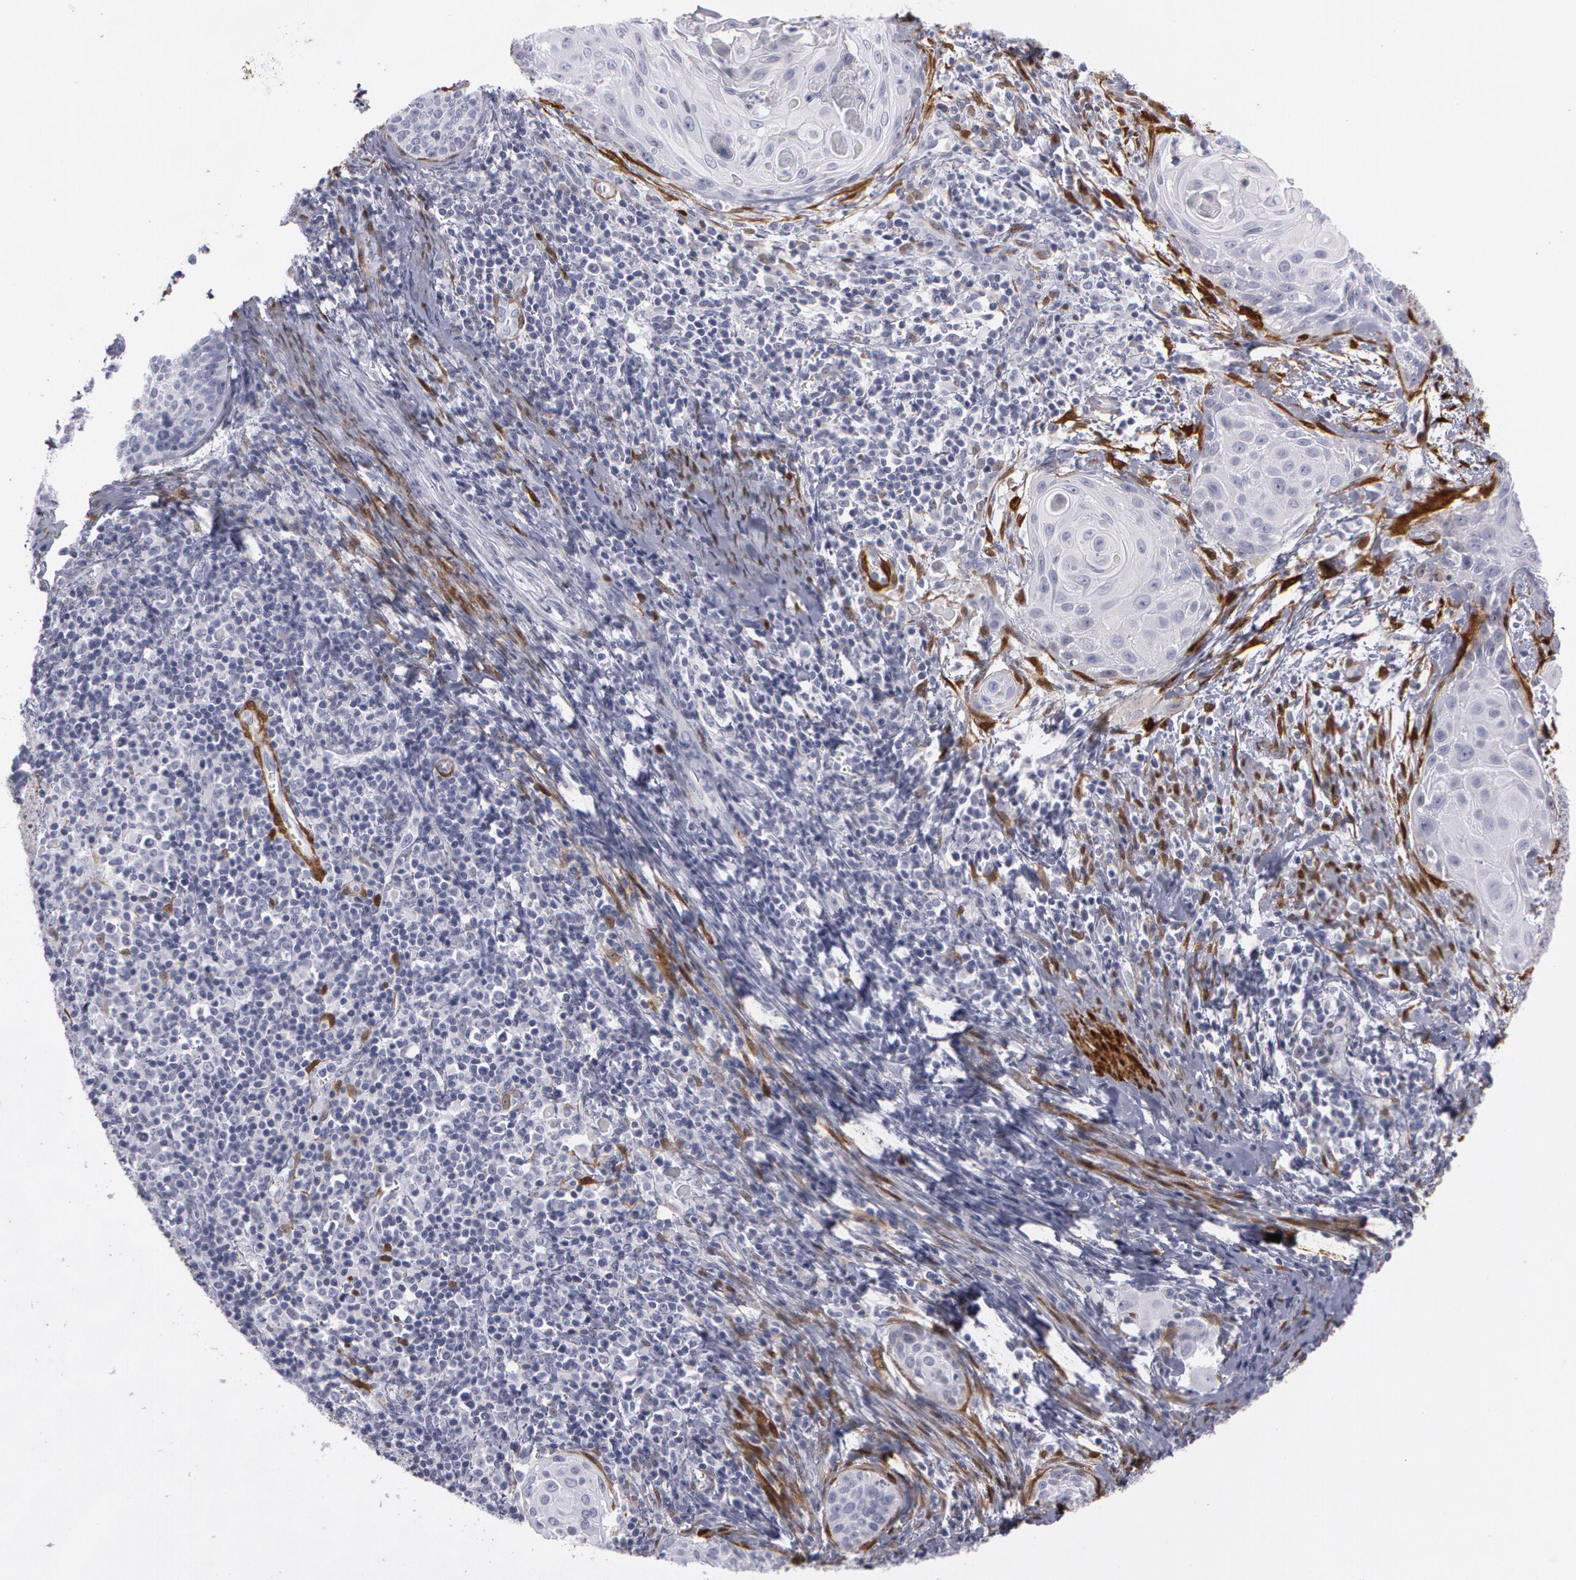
{"staining": {"intensity": "negative", "quantity": "none", "location": "none"}, "tissue": "cervical cancer", "cell_type": "Tumor cells", "image_type": "cancer", "snomed": [{"axis": "morphology", "description": "Squamous cell carcinoma, NOS"}, {"axis": "topography", "description": "Cervix"}], "caption": "The IHC photomicrograph has no significant staining in tumor cells of cervical cancer tissue.", "gene": "TAGLN", "patient": {"sex": "female", "age": 33}}